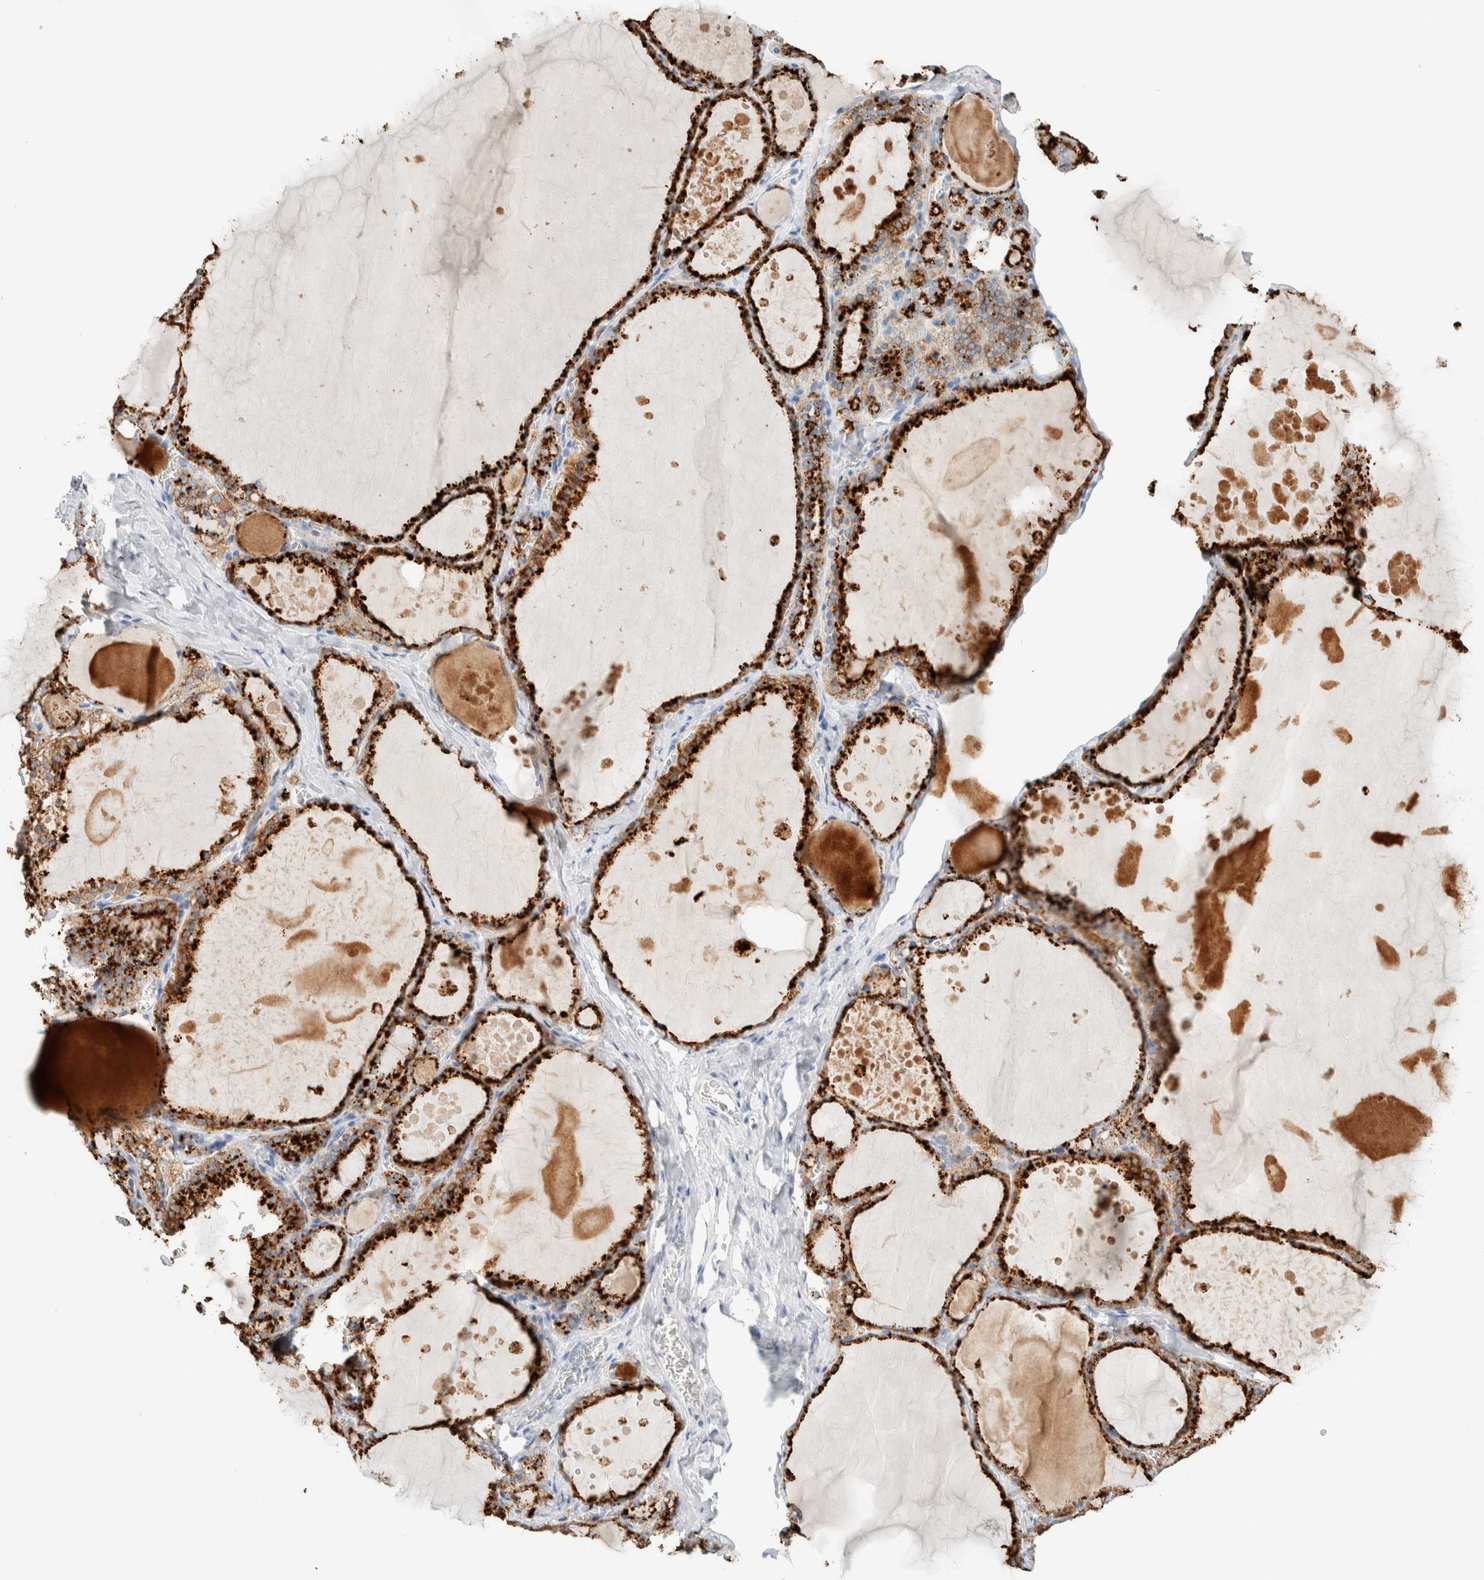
{"staining": {"intensity": "strong", "quantity": ">75%", "location": "cytoplasmic/membranous"}, "tissue": "thyroid gland", "cell_type": "Glandular cells", "image_type": "normal", "snomed": [{"axis": "morphology", "description": "Normal tissue, NOS"}, {"axis": "topography", "description": "Thyroid gland"}], "caption": "About >75% of glandular cells in benign thyroid gland display strong cytoplasmic/membranous protein expression as visualized by brown immunohistochemical staining.", "gene": "CPQ", "patient": {"sex": "male", "age": 56}}